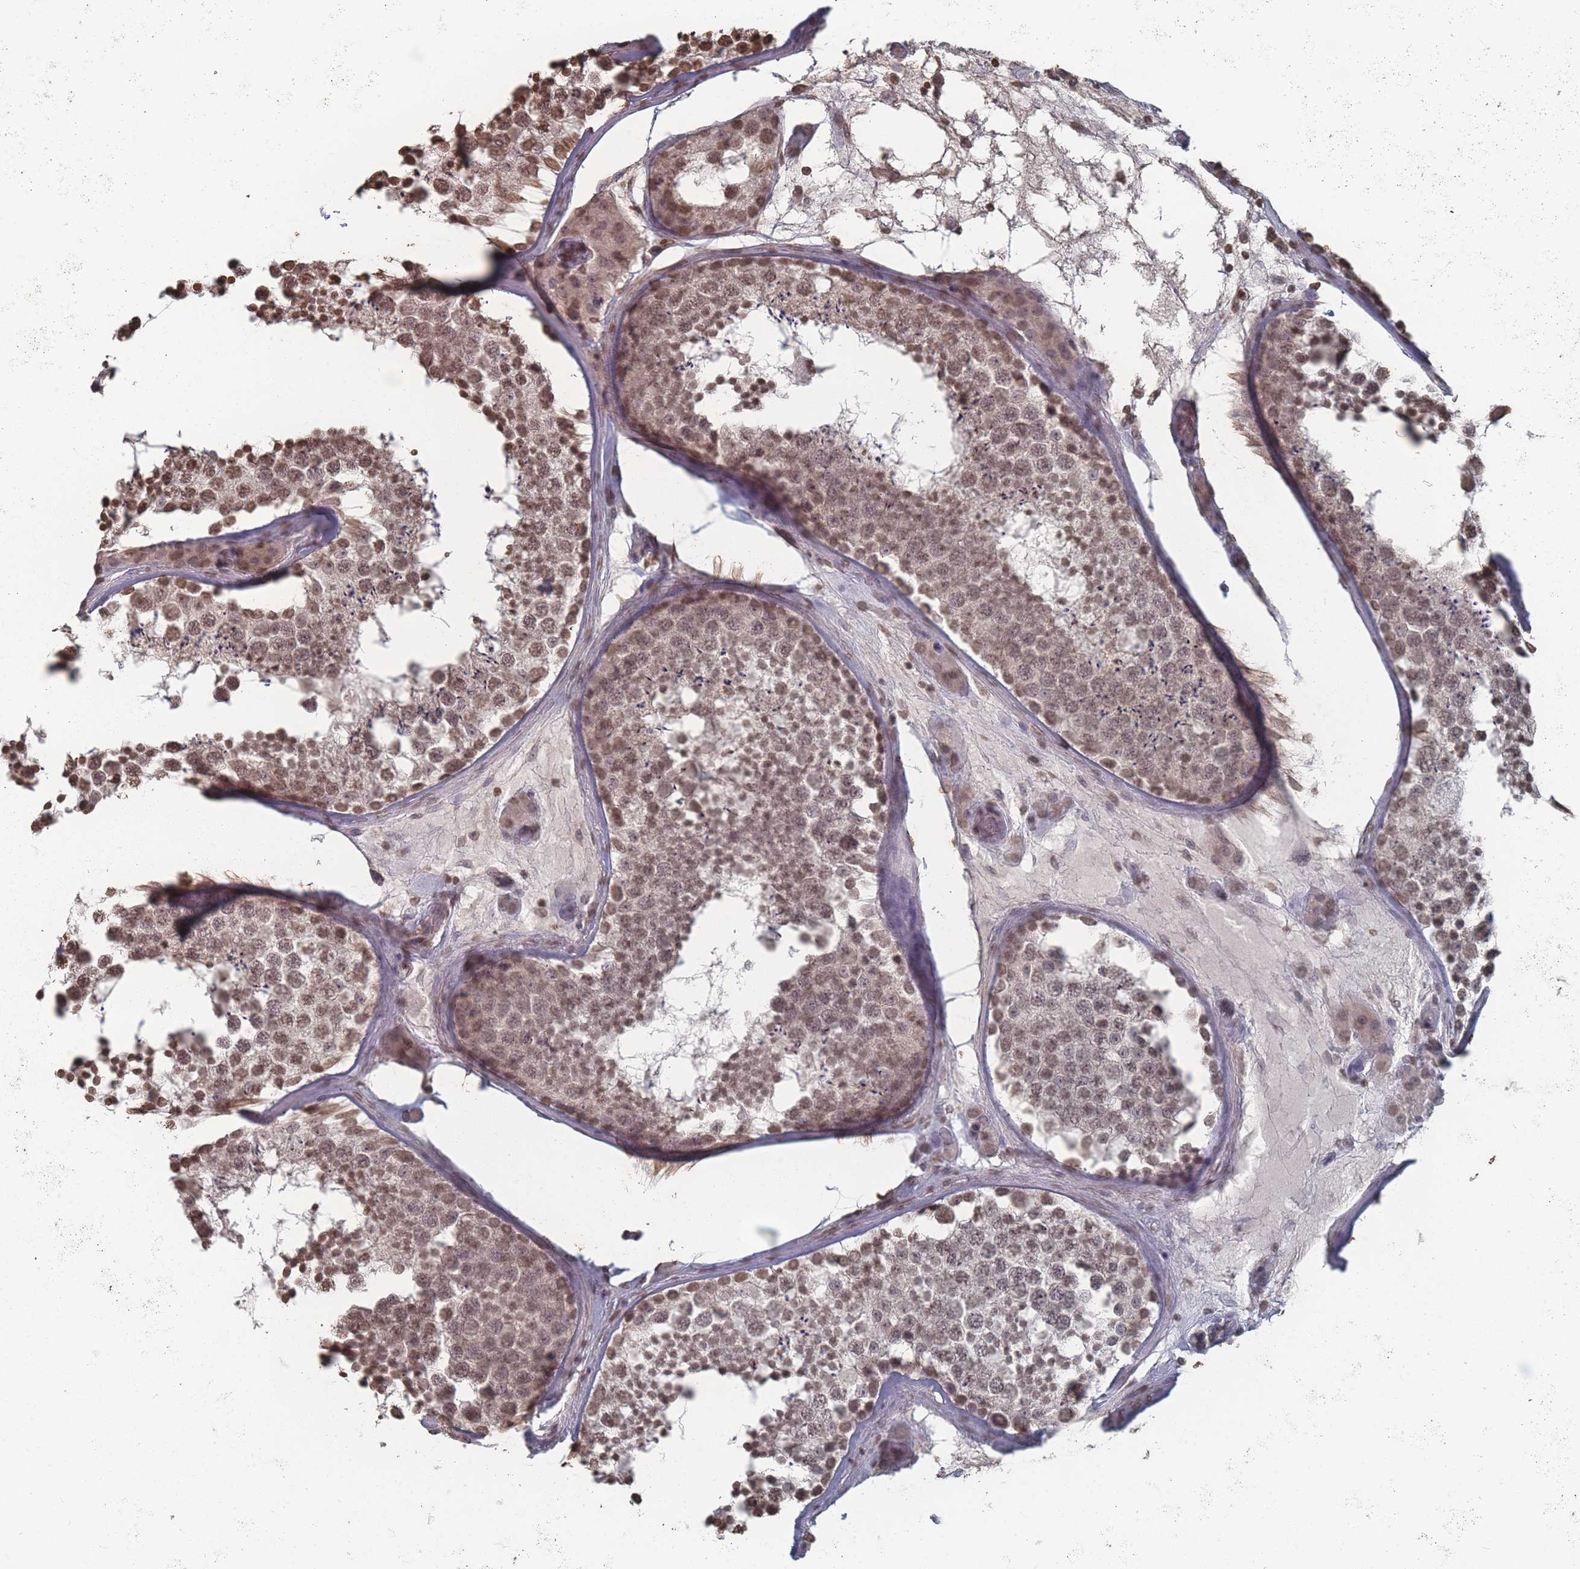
{"staining": {"intensity": "moderate", "quantity": ">75%", "location": "nuclear"}, "tissue": "testis", "cell_type": "Cells in seminiferous ducts", "image_type": "normal", "snomed": [{"axis": "morphology", "description": "Normal tissue, NOS"}, {"axis": "topography", "description": "Testis"}], "caption": "Immunohistochemistry (IHC) staining of unremarkable testis, which exhibits medium levels of moderate nuclear staining in about >75% of cells in seminiferous ducts indicating moderate nuclear protein expression. The staining was performed using DAB (brown) for protein detection and nuclei were counterstained in hematoxylin (blue).", "gene": "PLEKHG5", "patient": {"sex": "male", "age": 46}}